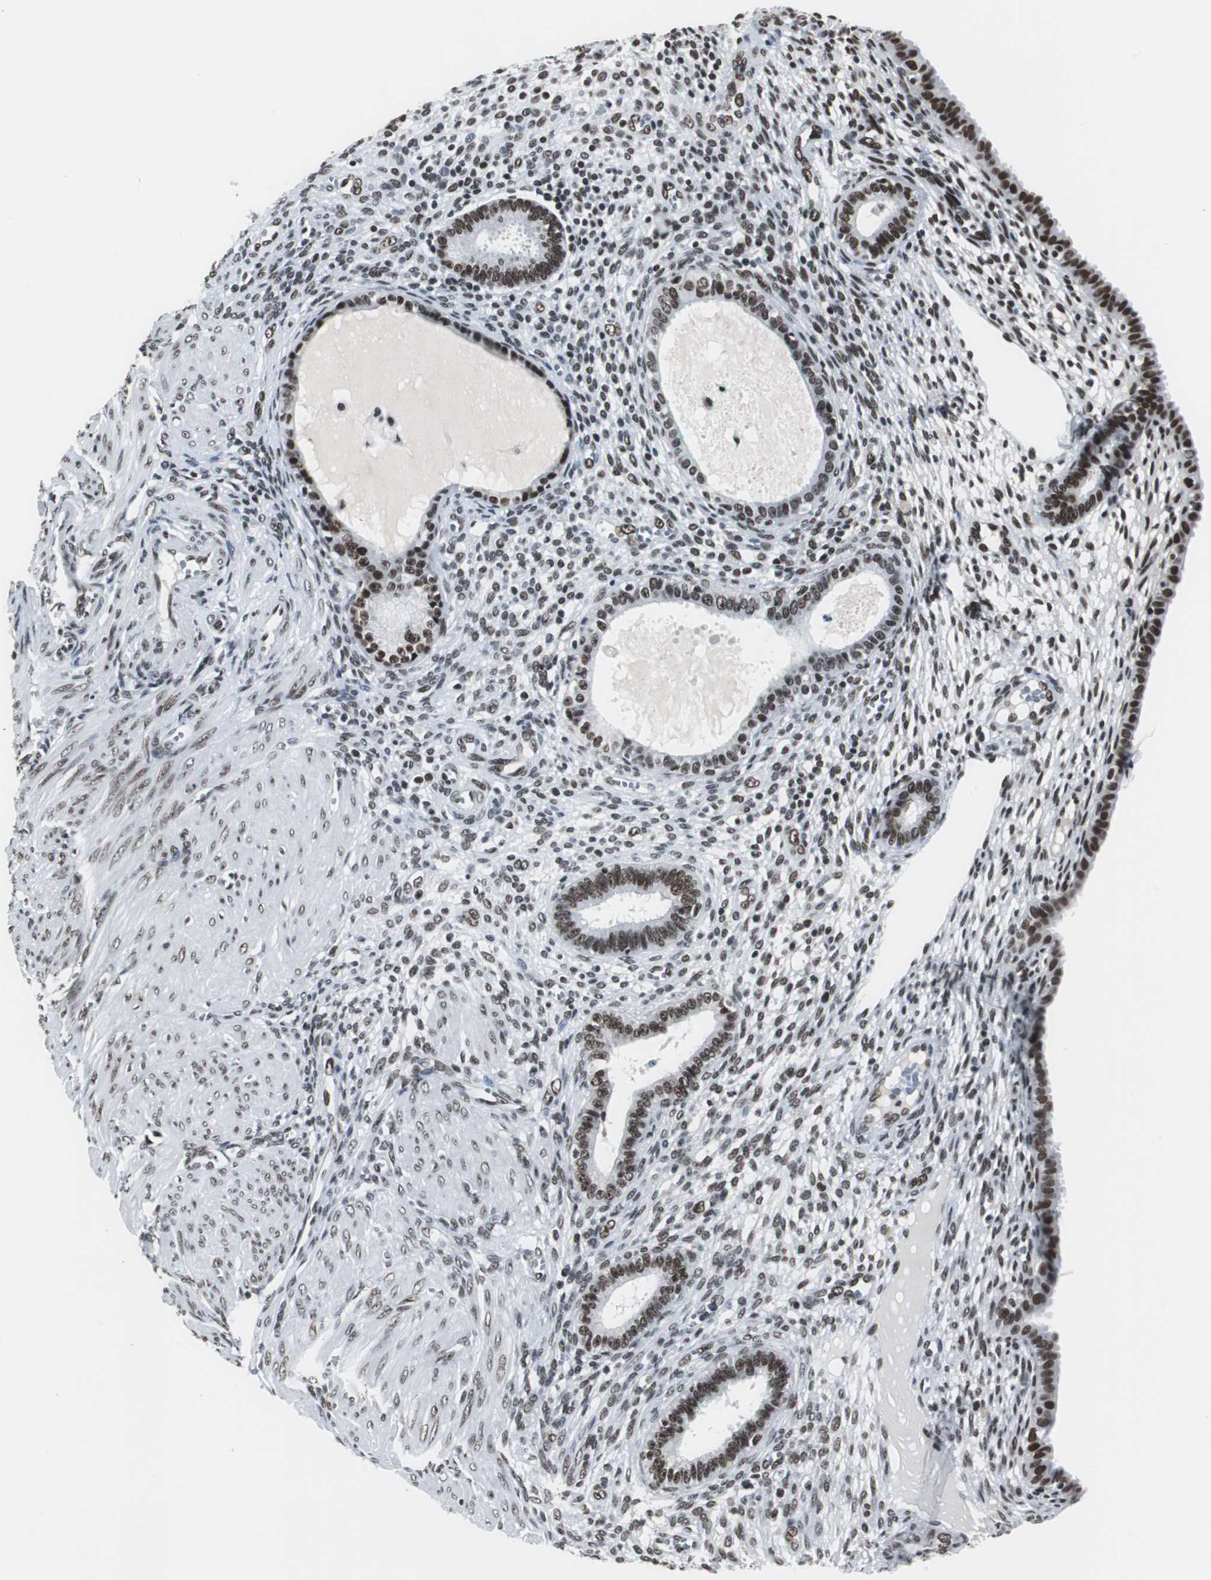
{"staining": {"intensity": "moderate", "quantity": ">75%", "location": "nuclear"}, "tissue": "endometrium", "cell_type": "Cells in endometrial stroma", "image_type": "normal", "snomed": [{"axis": "morphology", "description": "Normal tissue, NOS"}, {"axis": "topography", "description": "Endometrium"}], "caption": "This is a histology image of immunohistochemistry staining of unremarkable endometrium, which shows moderate positivity in the nuclear of cells in endometrial stroma.", "gene": "XRCC1", "patient": {"sex": "female", "age": 72}}